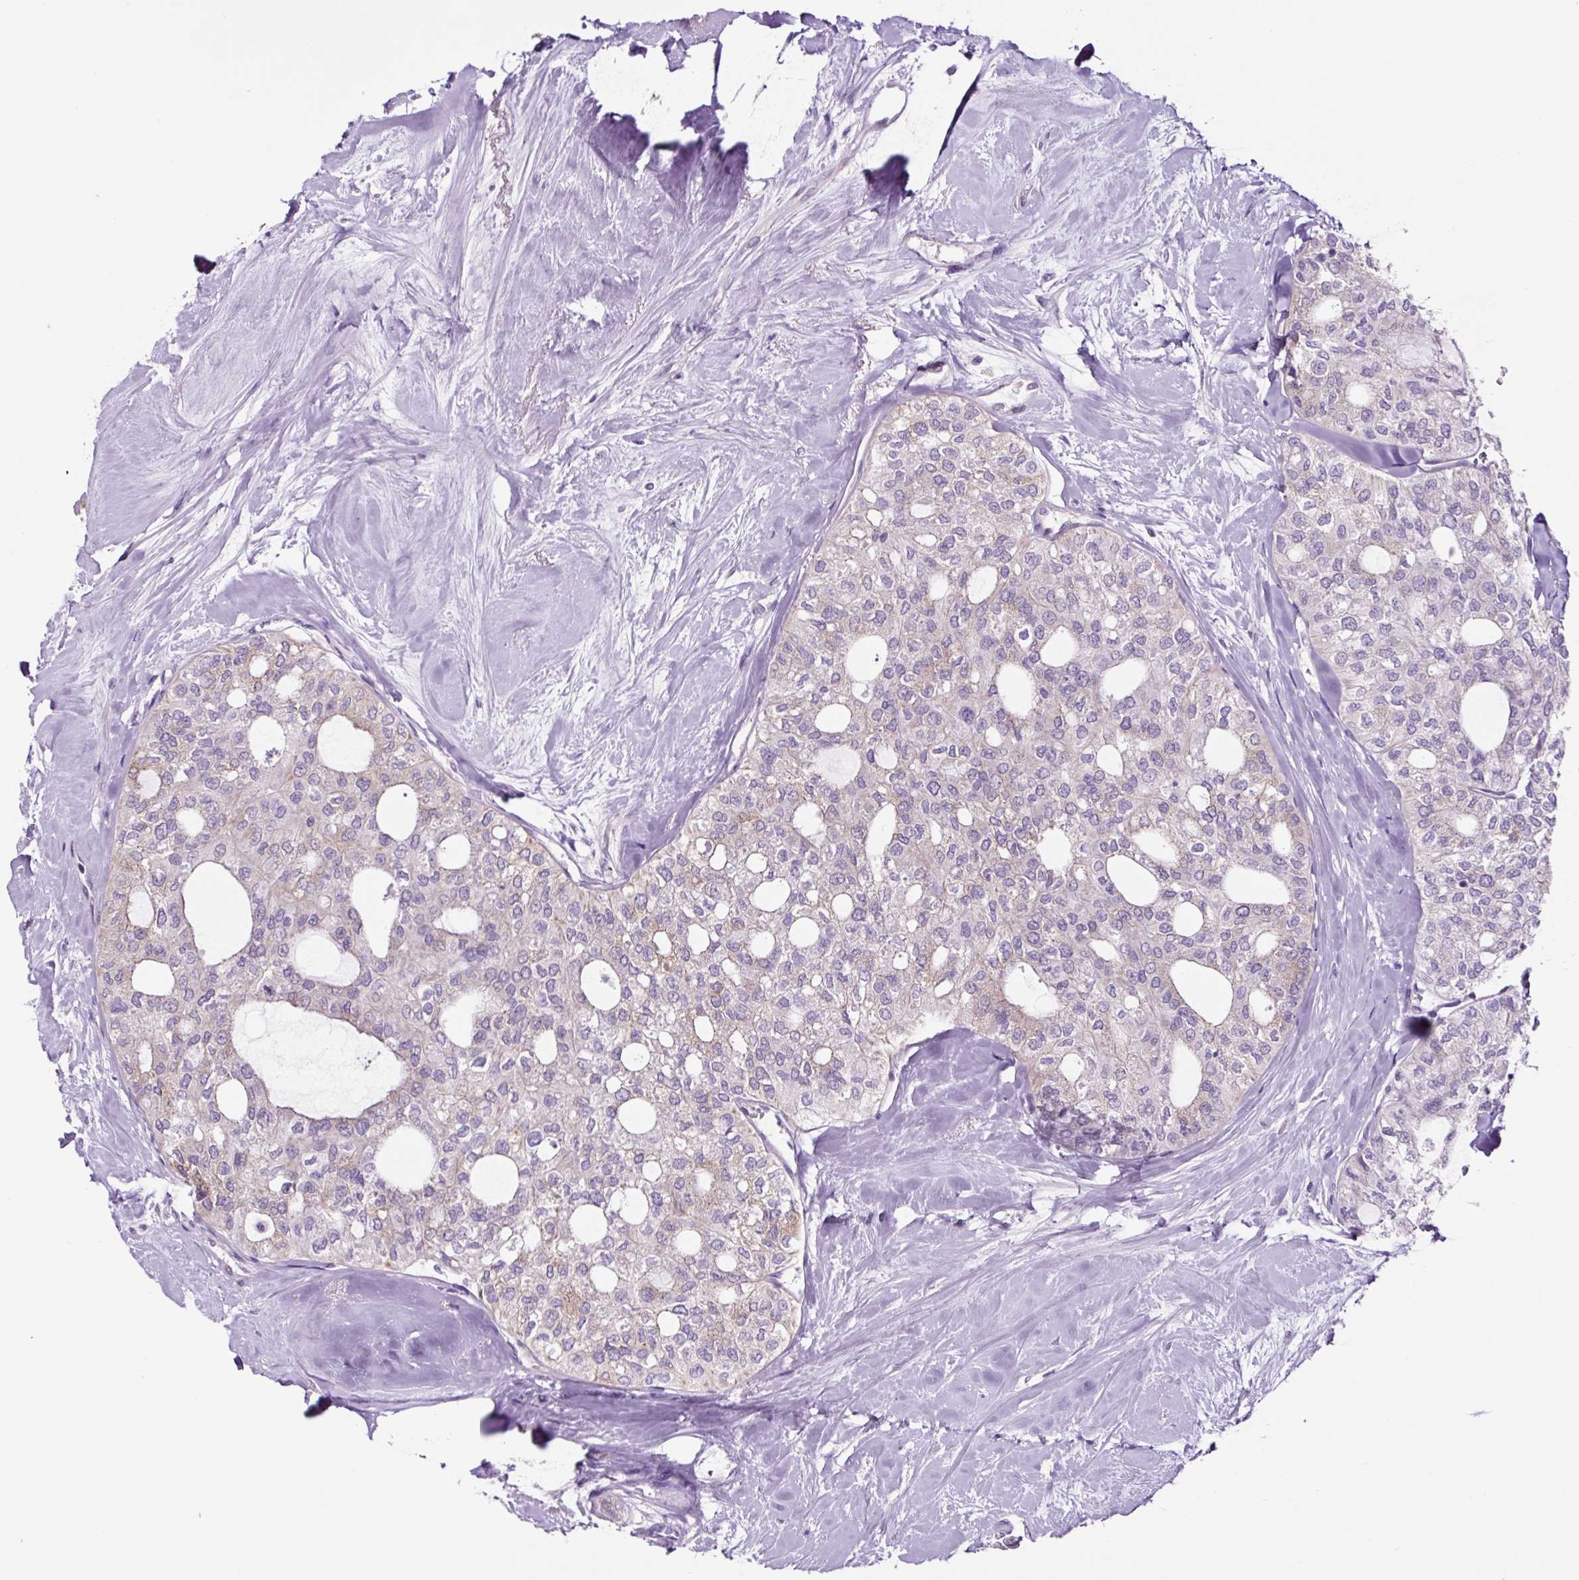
{"staining": {"intensity": "weak", "quantity": "<25%", "location": "cytoplasmic/membranous"}, "tissue": "thyroid cancer", "cell_type": "Tumor cells", "image_type": "cancer", "snomed": [{"axis": "morphology", "description": "Follicular adenoma carcinoma, NOS"}, {"axis": "topography", "description": "Thyroid gland"}], "caption": "High magnification brightfield microscopy of thyroid cancer stained with DAB (brown) and counterstained with hematoxylin (blue): tumor cells show no significant staining. The staining is performed using DAB brown chromogen with nuclei counter-stained in using hematoxylin.", "gene": "GORASP1", "patient": {"sex": "male", "age": 75}}